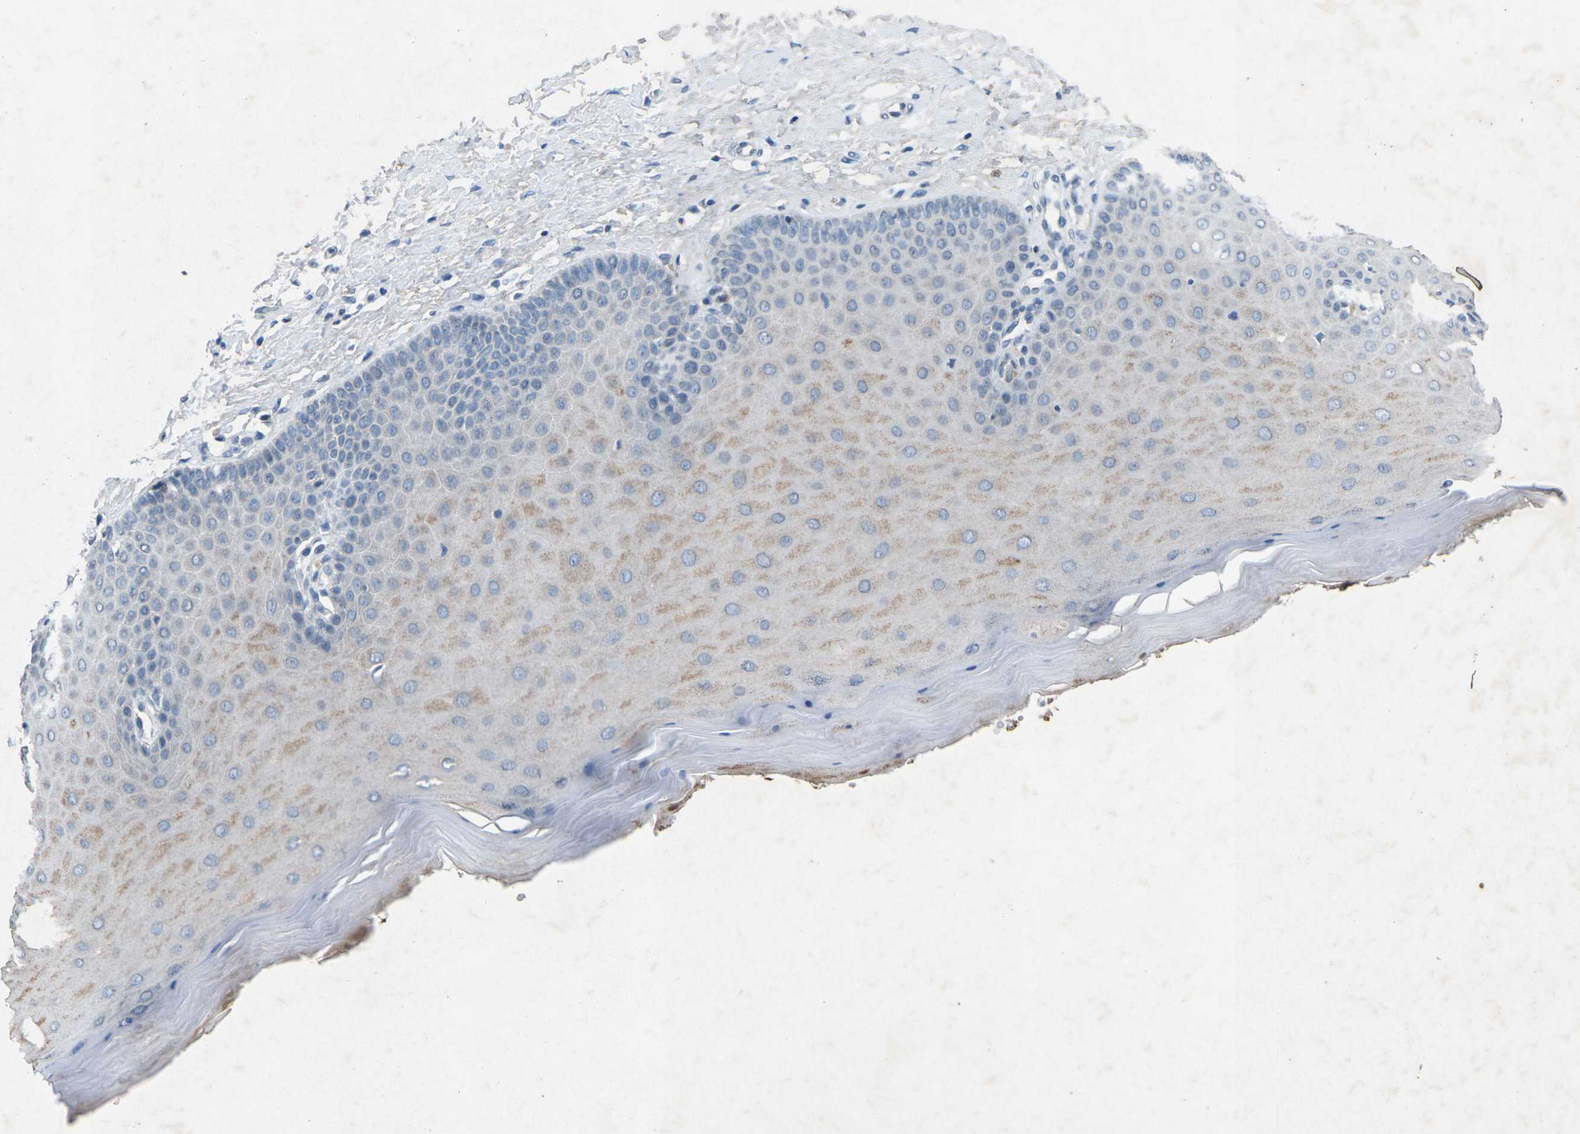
{"staining": {"intensity": "negative", "quantity": "none", "location": "none"}, "tissue": "cervix", "cell_type": "Glandular cells", "image_type": "normal", "snomed": [{"axis": "morphology", "description": "Normal tissue, NOS"}, {"axis": "topography", "description": "Cervix"}], "caption": "The micrograph exhibits no staining of glandular cells in benign cervix.", "gene": "PLG", "patient": {"sex": "female", "age": 55}}